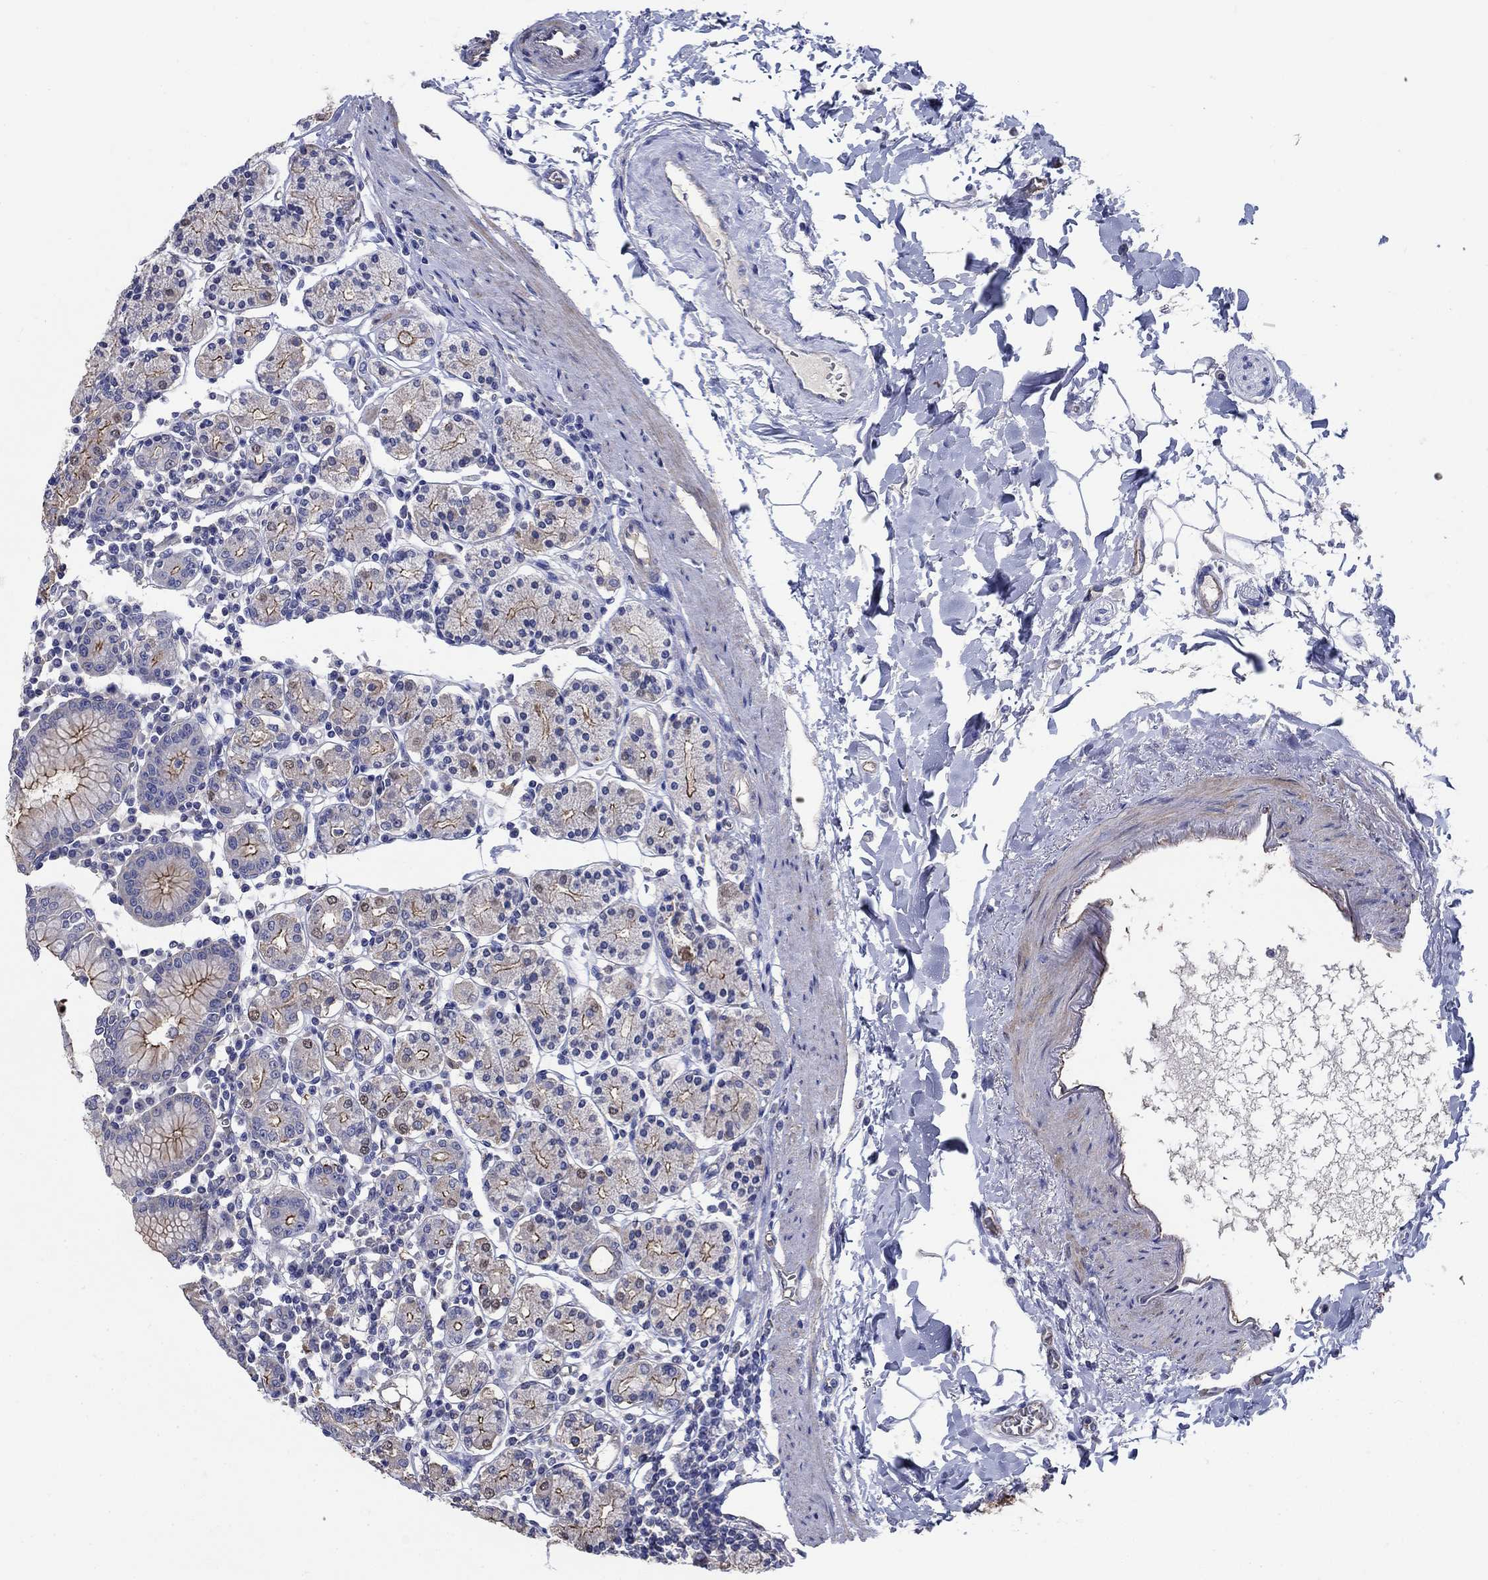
{"staining": {"intensity": "moderate", "quantity": "25%-75%", "location": "cytoplasmic/membranous"}, "tissue": "stomach", "cell_type": "Glandular cells", "image_type": "normal", "snomed": [{"axis": "morphology", "description": "Normal tissue, NOS"}, {"axis": "topography", "description": "Stomach, upper"}, {"axis": "topography", "description": "Stomach"}], "caption": "This is an image of immunohistochemistry (IHC) staining of benign stomach, which shows moderate positivity in the cytoplasmic/membranous of glandular cells.", "gene": "FLNC", "patient": {"sex": "male", "age": 62}}